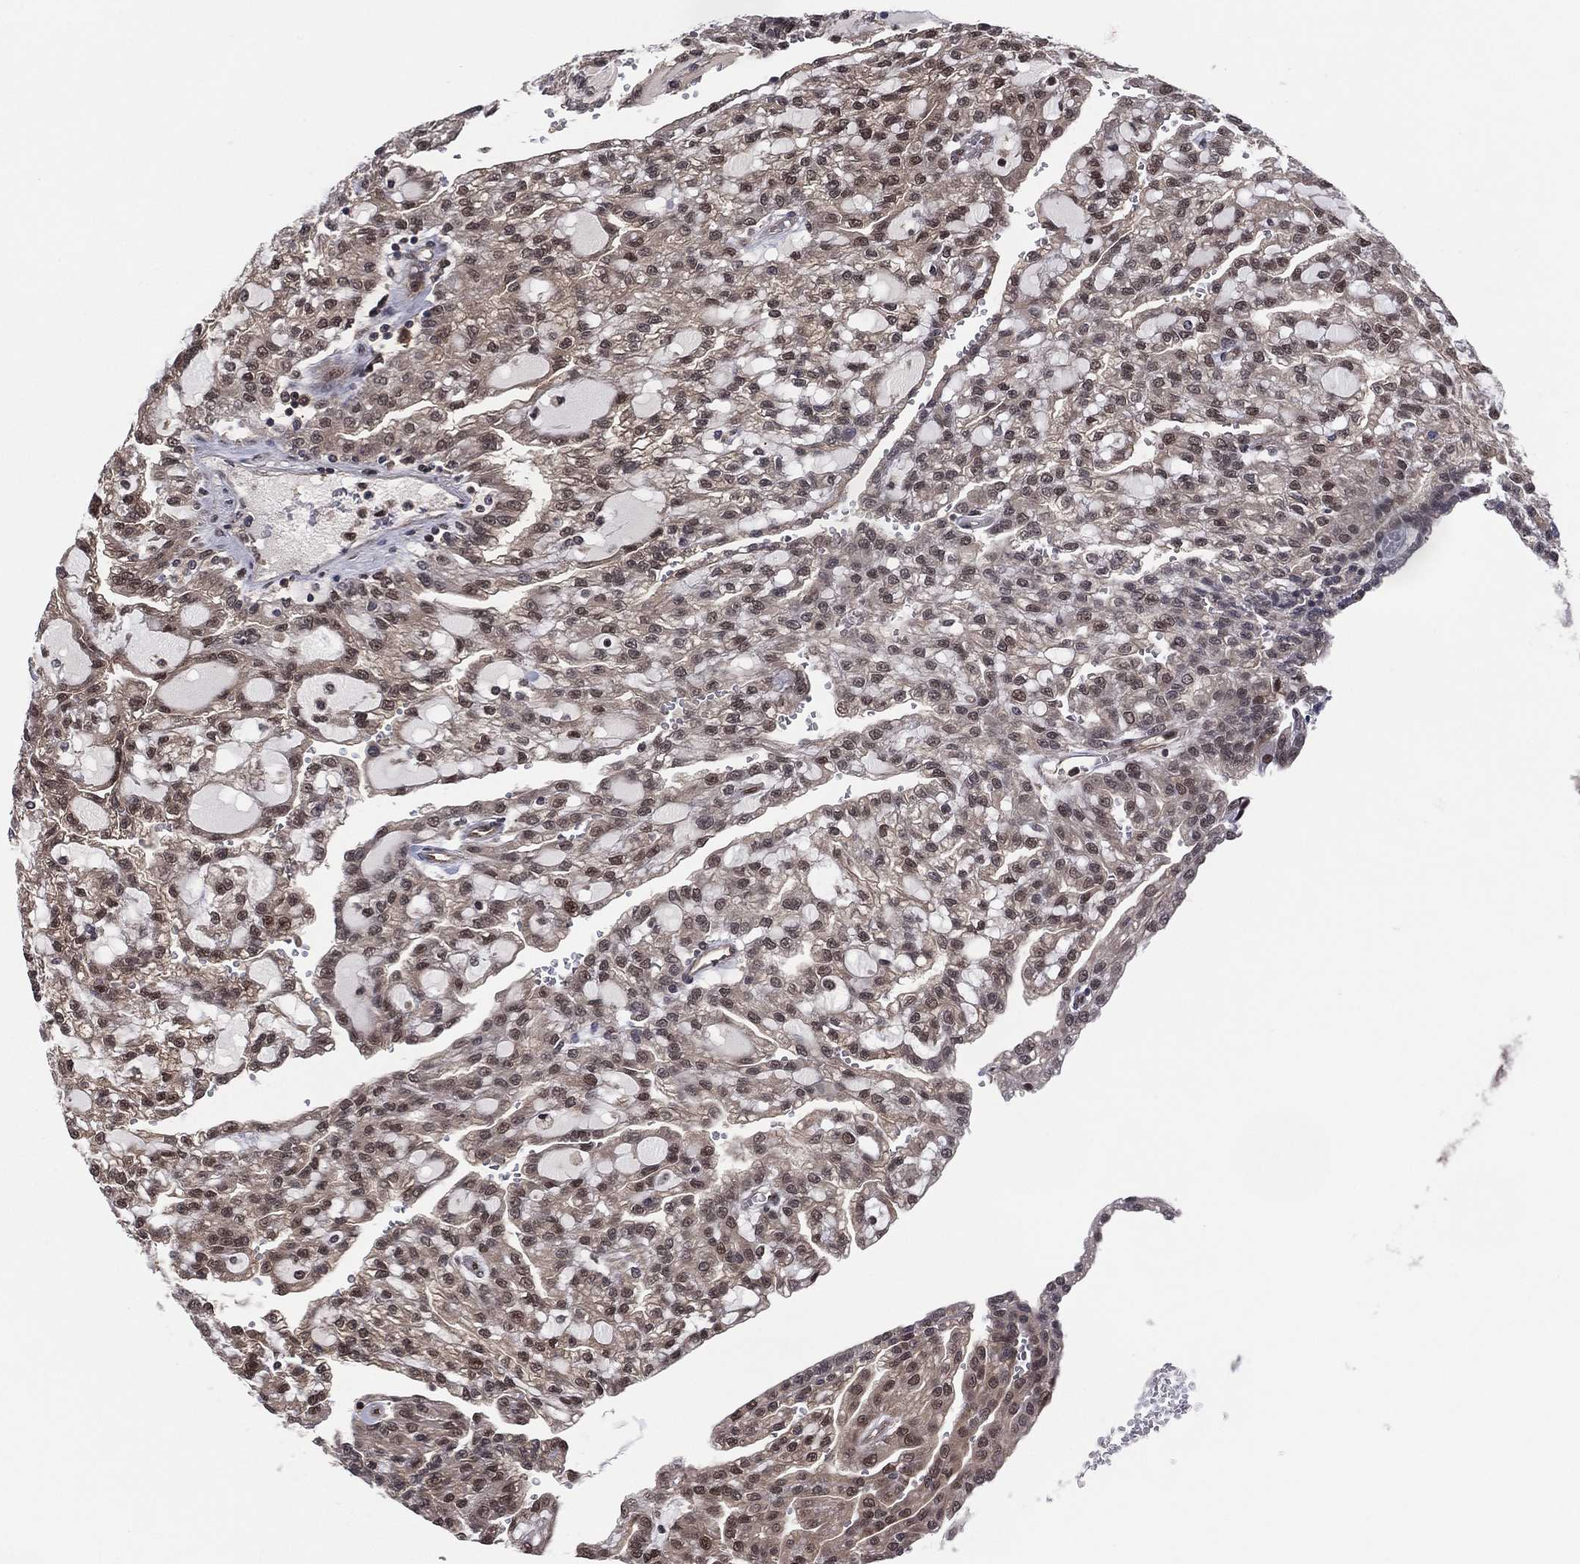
{"staining": {"intensity": "weak", "quantity": ">75%", "location": "cytoplasmic/membranous,nuclear"}, "tissue": "renal cancer", "cell_type": "Tumor cells", "image_type": "cancer", "snomed": [{"axis": "morphology", "description": "Adenocarcinoma, NOS"}, {"axis": "topography", "description": "Kidney"}], "caption": "A brown stain labels weak cytoplasmic/membranous and nuclear positivity of a protein in human renal adenocarcinoma tumor cells.", "gene": "ICOSLG", "patient": {"sex": "male", "age": 63}}